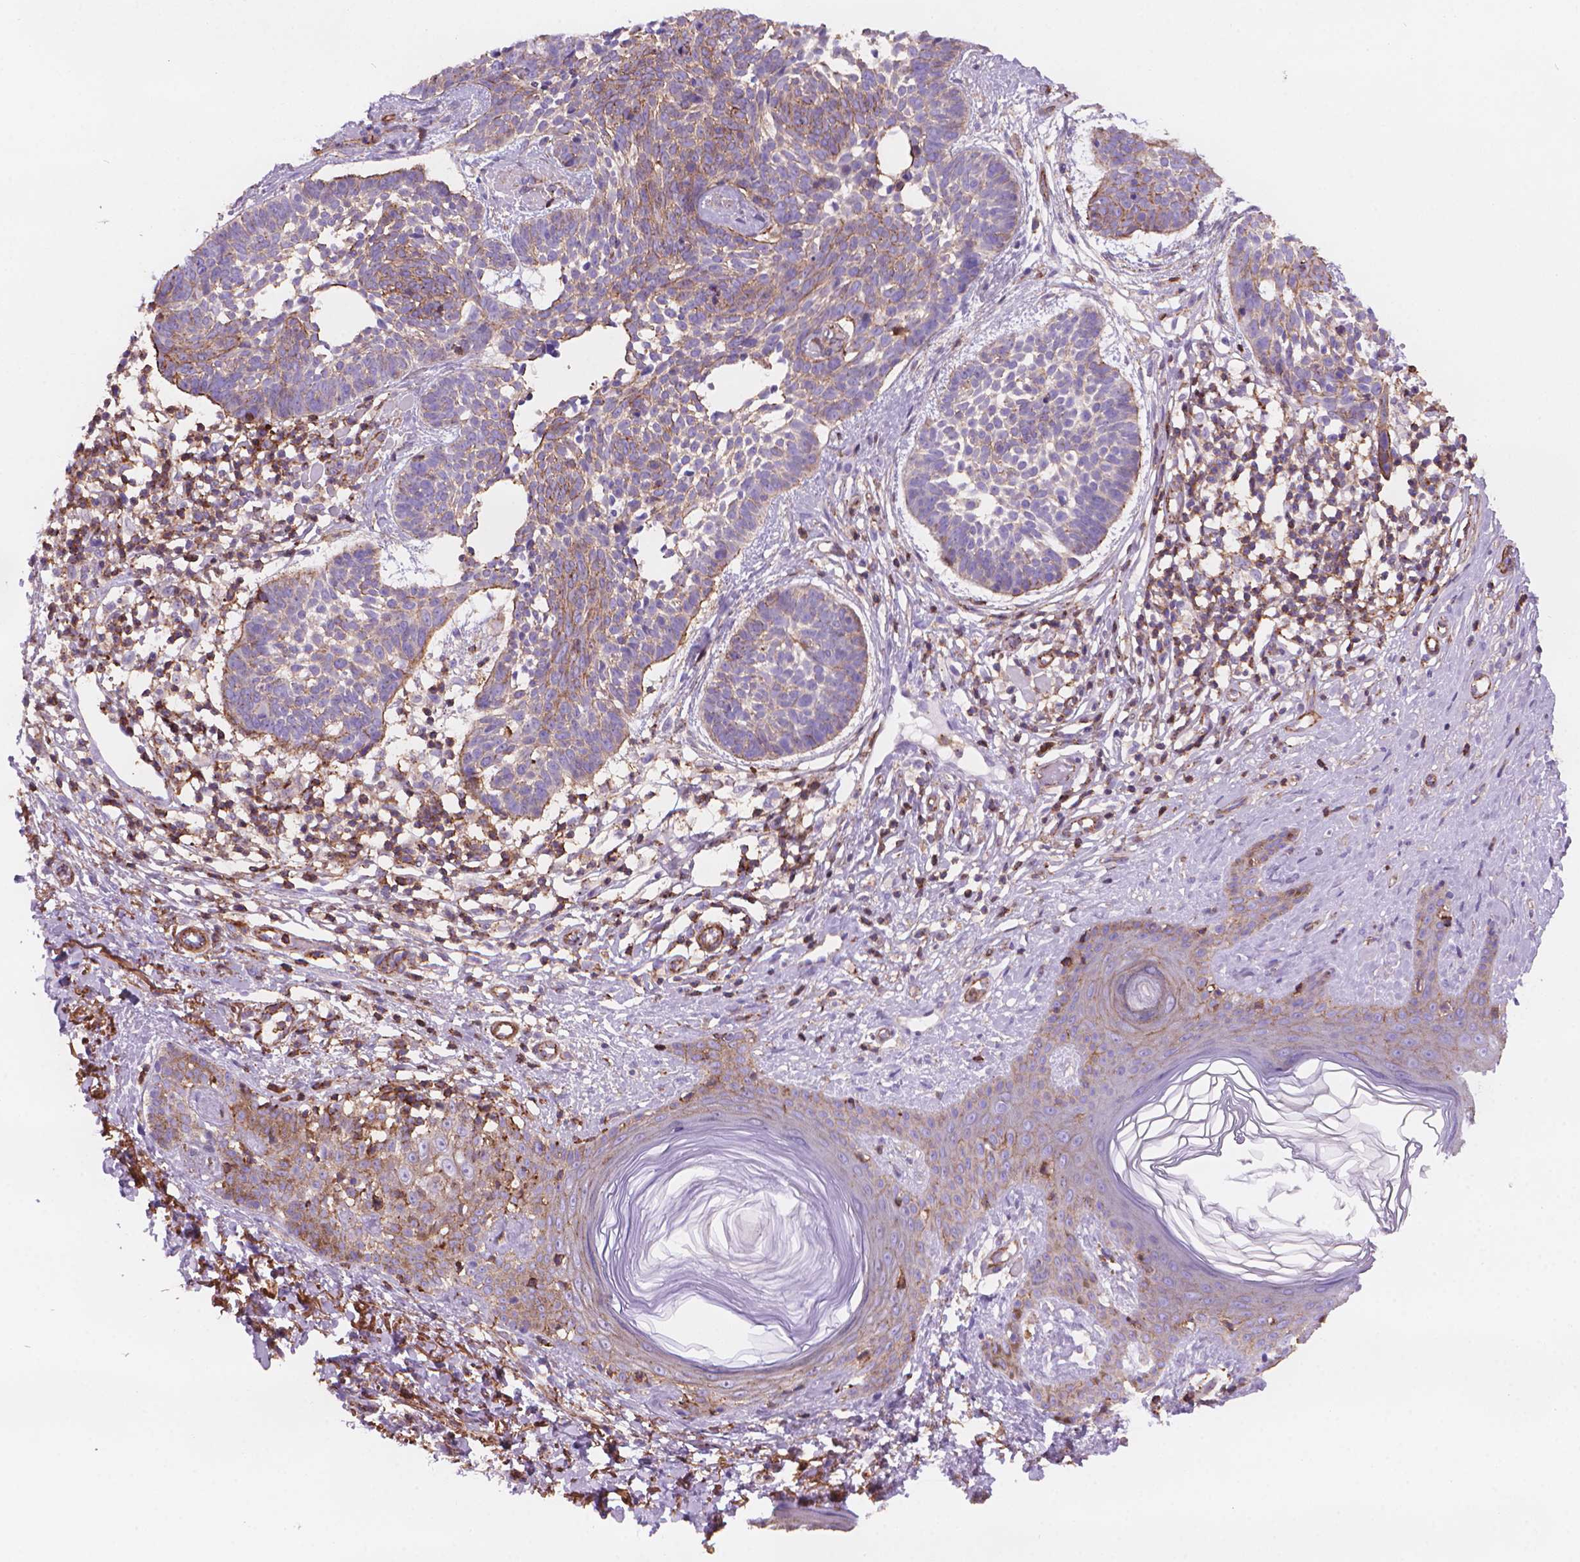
{"staining": {"intensity": "weak", "quantity": "<25%", "location": "cytoplasmic/membranous"}, "tissue": "skin cancer", "cell_type": "Tumor cells", "image_type": "cancer", "snomed": [{"axis": "morphology", "description": "Basal cell carcinoma"}, {"axis": "topography", "description": "Skin"}], "caption": "Skin basal cell carcinoma stained for a protein using immunohistochemistry shows no expression tumor cells.", "gene": "PATJ", "patient": {"sex": "male", "age": 85}}